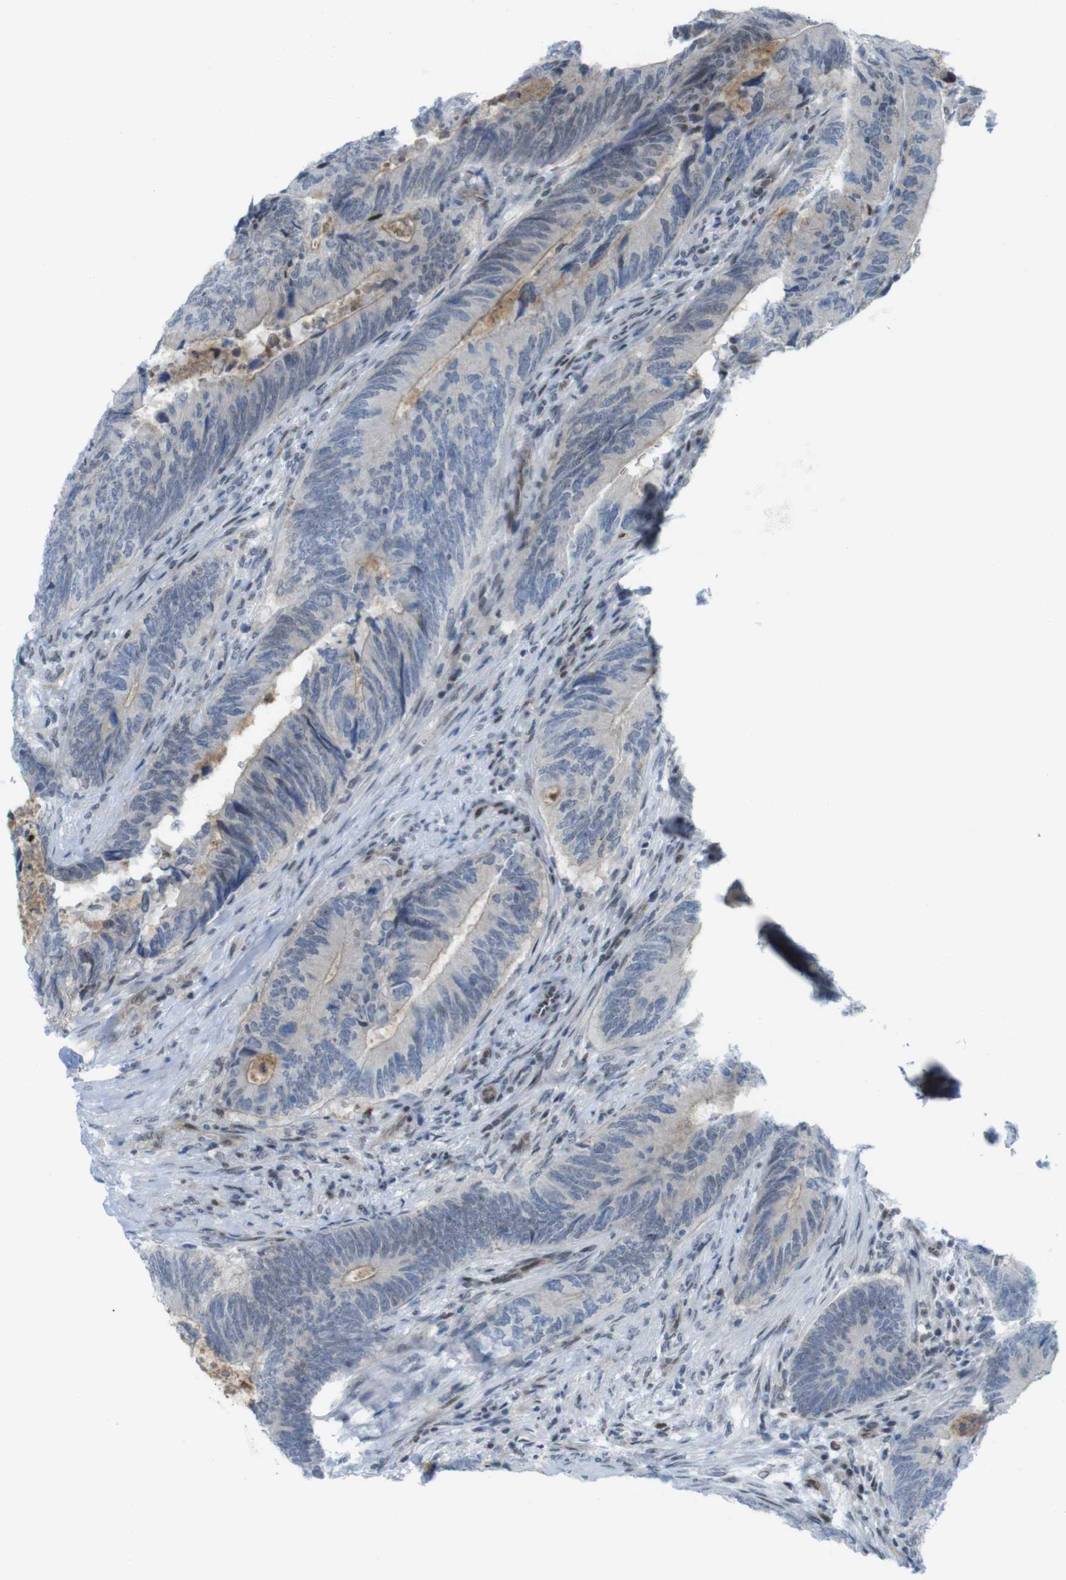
{"staining": {"intensity": "negative", "quantity": "none", "location": "none"}, "tissue": "colorectal cancer", "cell_type": "Tumor cells", "image_type": "cancer", "snomed": [{"axis": "morphology", "description": "Normal tissue, NOS"}, {"axis": "morphology", "description": "Adenocarcinoma, NOS"}, {"axis": "topography", "description": "Colon"}], "caption": "Immunohistochemistry of adenocarcinoma (colorectal) shows no positivity in tumor cells. The staining was performed using DAB (3,3'-diaminobenzidine) to visualize the protein expression in brown, while the nuclei were stained in blue with hematoxylin (Magnification: 20x).", "gene": "UBB", "patient": {"sex": "male", "age": 56}}